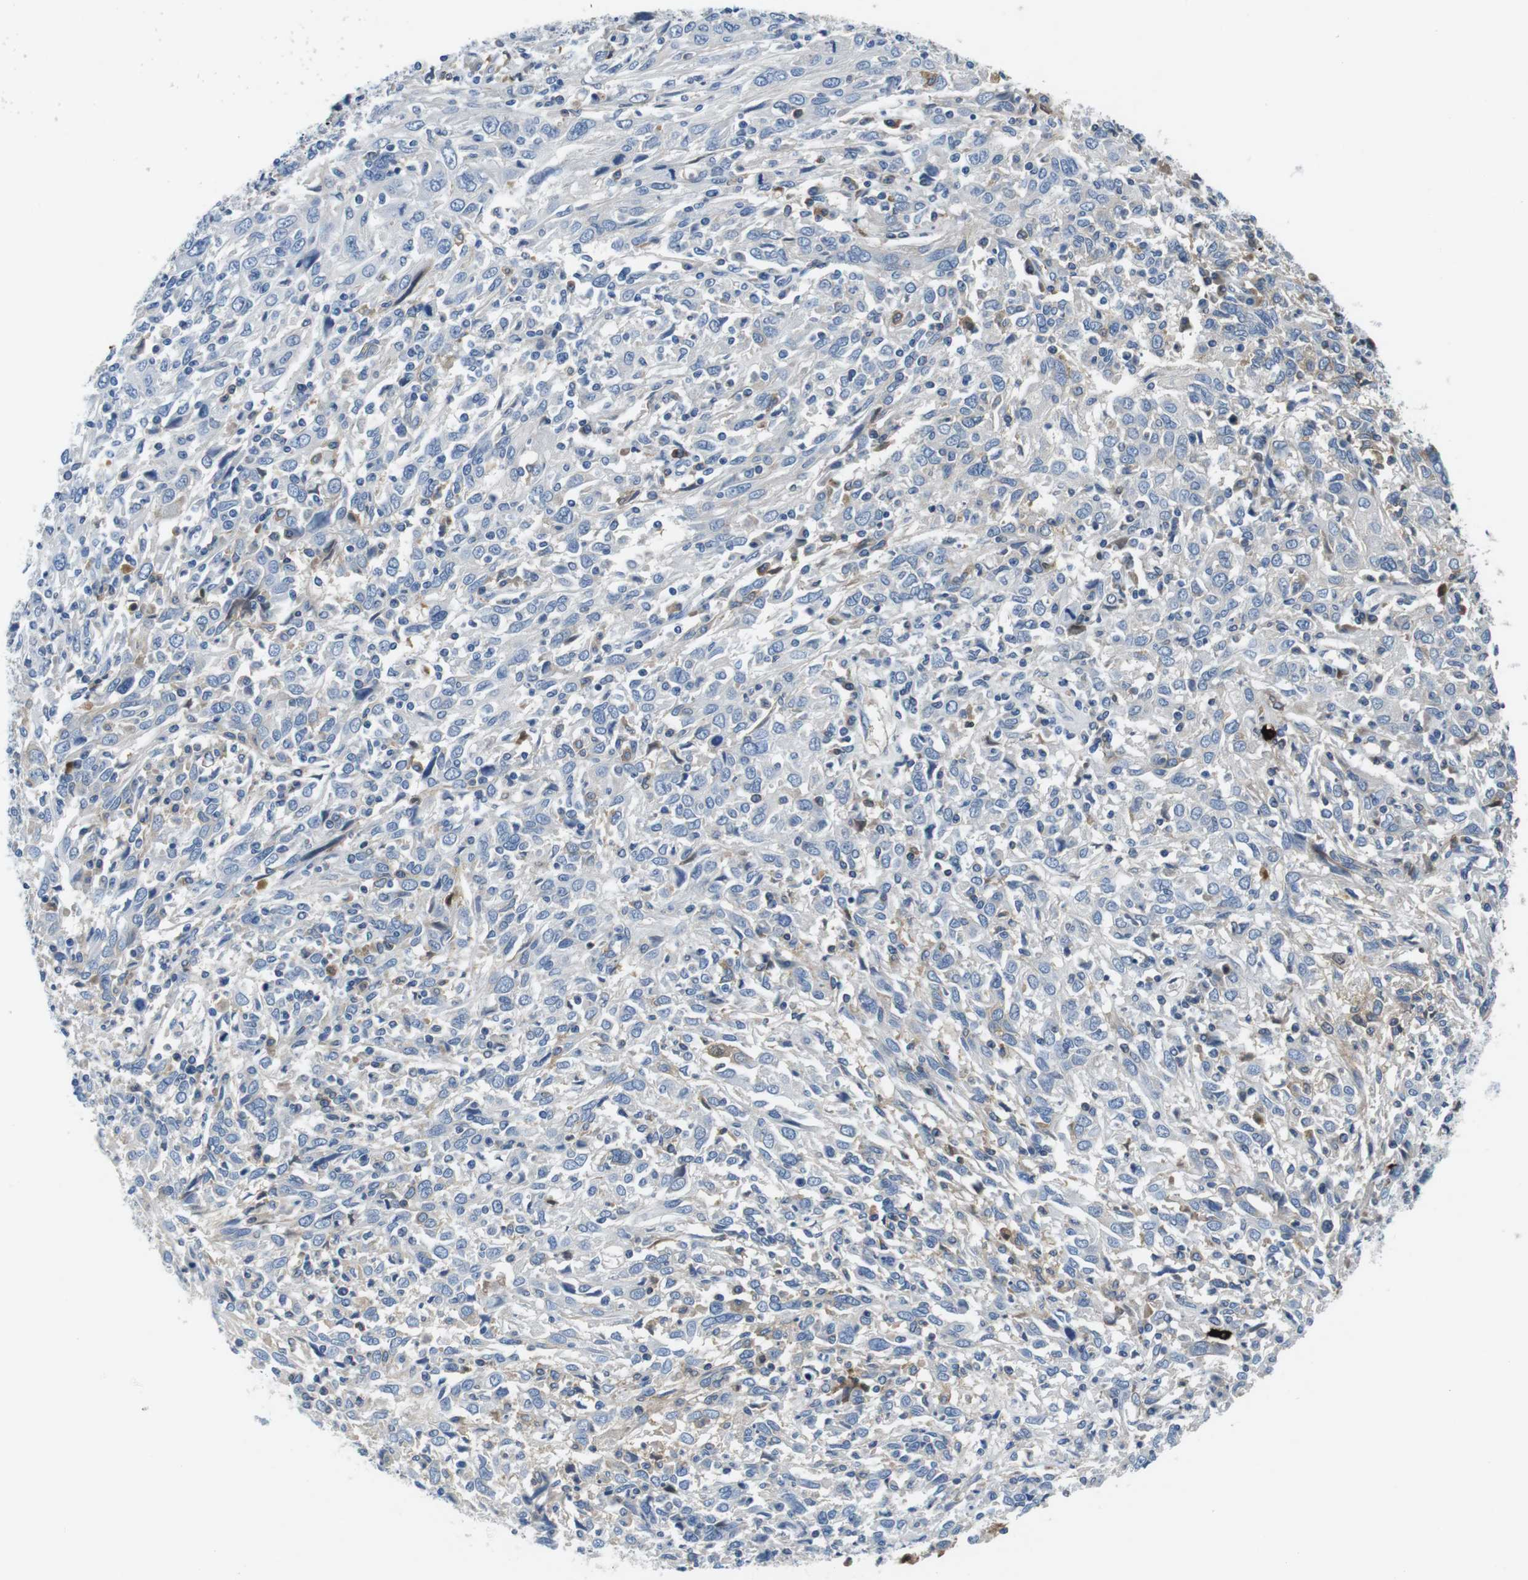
{"staining": {"intensity": "negative", "quantity": "none", "location": "none"}, "tissue": "cervical cancer", "cell_type": "Tumor cells", "image_type": "cancer", "snomed": [{"axis": "morphology", "description": "Squamous cell carcinoma, NOS"}, {"axis": "topography", "description": "Cervix"}], "caption": "Immunohistochemistry image of neoplastic tissue: squamous cell carcinoma (cervical) stained with DAB shows no significant protein staining in tumor cells.", "gene": "IGHD", "patient": {"sex": "female", "age": 46}}